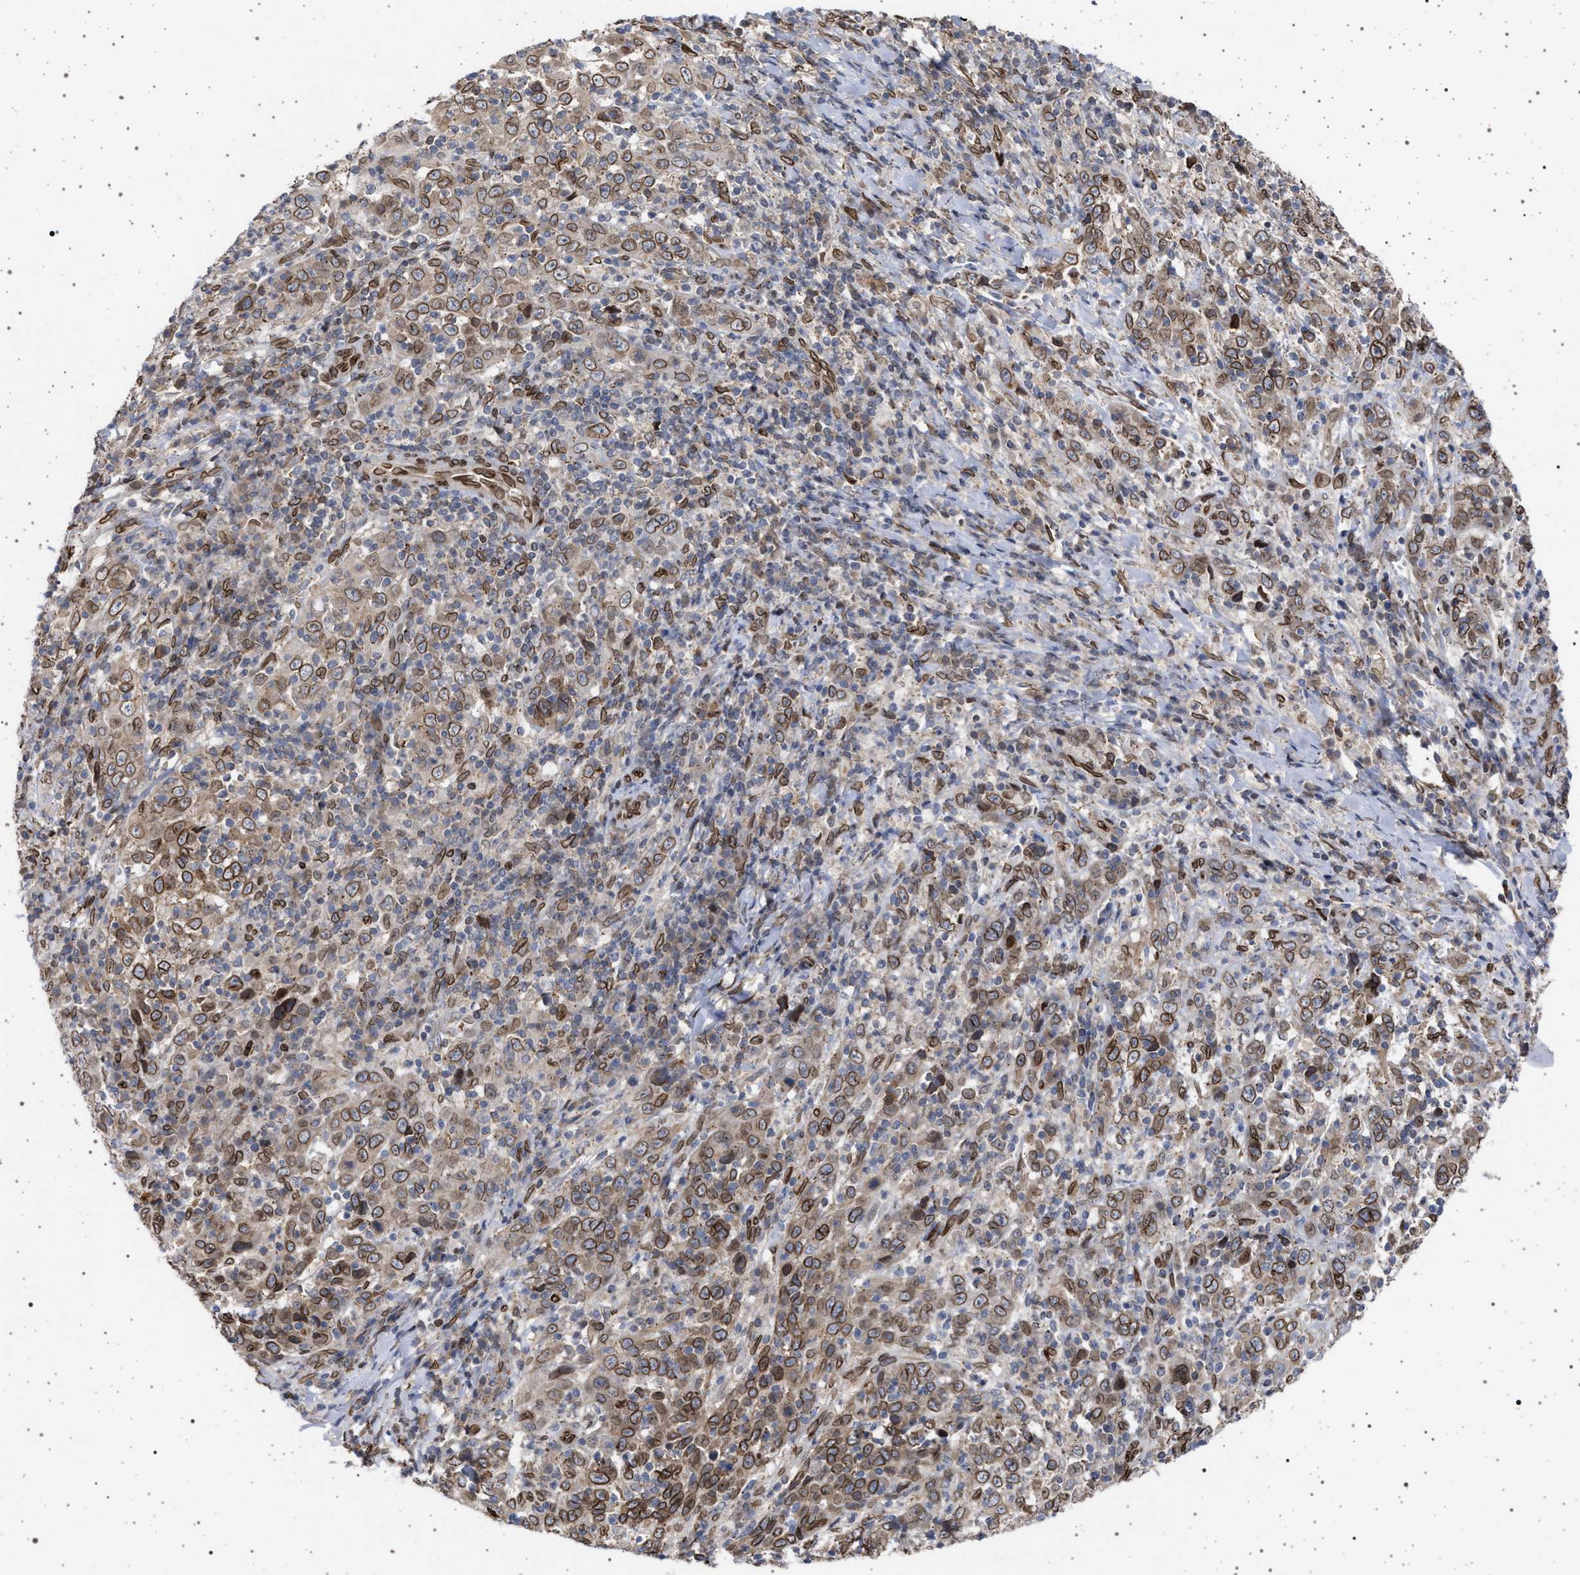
{"staining": {"intensity": "moderate", "quantity": ">75%", "location": "cytoplasmic/membranous,nuclear"}, "tissue": "cervical cancer", "cell_type": "Tumor cells", "image_type": "cancer", "snomed": [{"axis": "morphology", "description": "Squamous cell carcinoma, NOS"}, {"axis": "topography", "description": "Cervix"}], "caption": "A medium amount of moderate cytoplasmic/membranous and nuclear expression is seen in approximately >75% of tumor cells in cervical squamous cell carcinoma tissue. (IHC, brightfield microscopy, high magnification).", "gene": "ING2", "patient": {"sex": "female", "age": 46}}